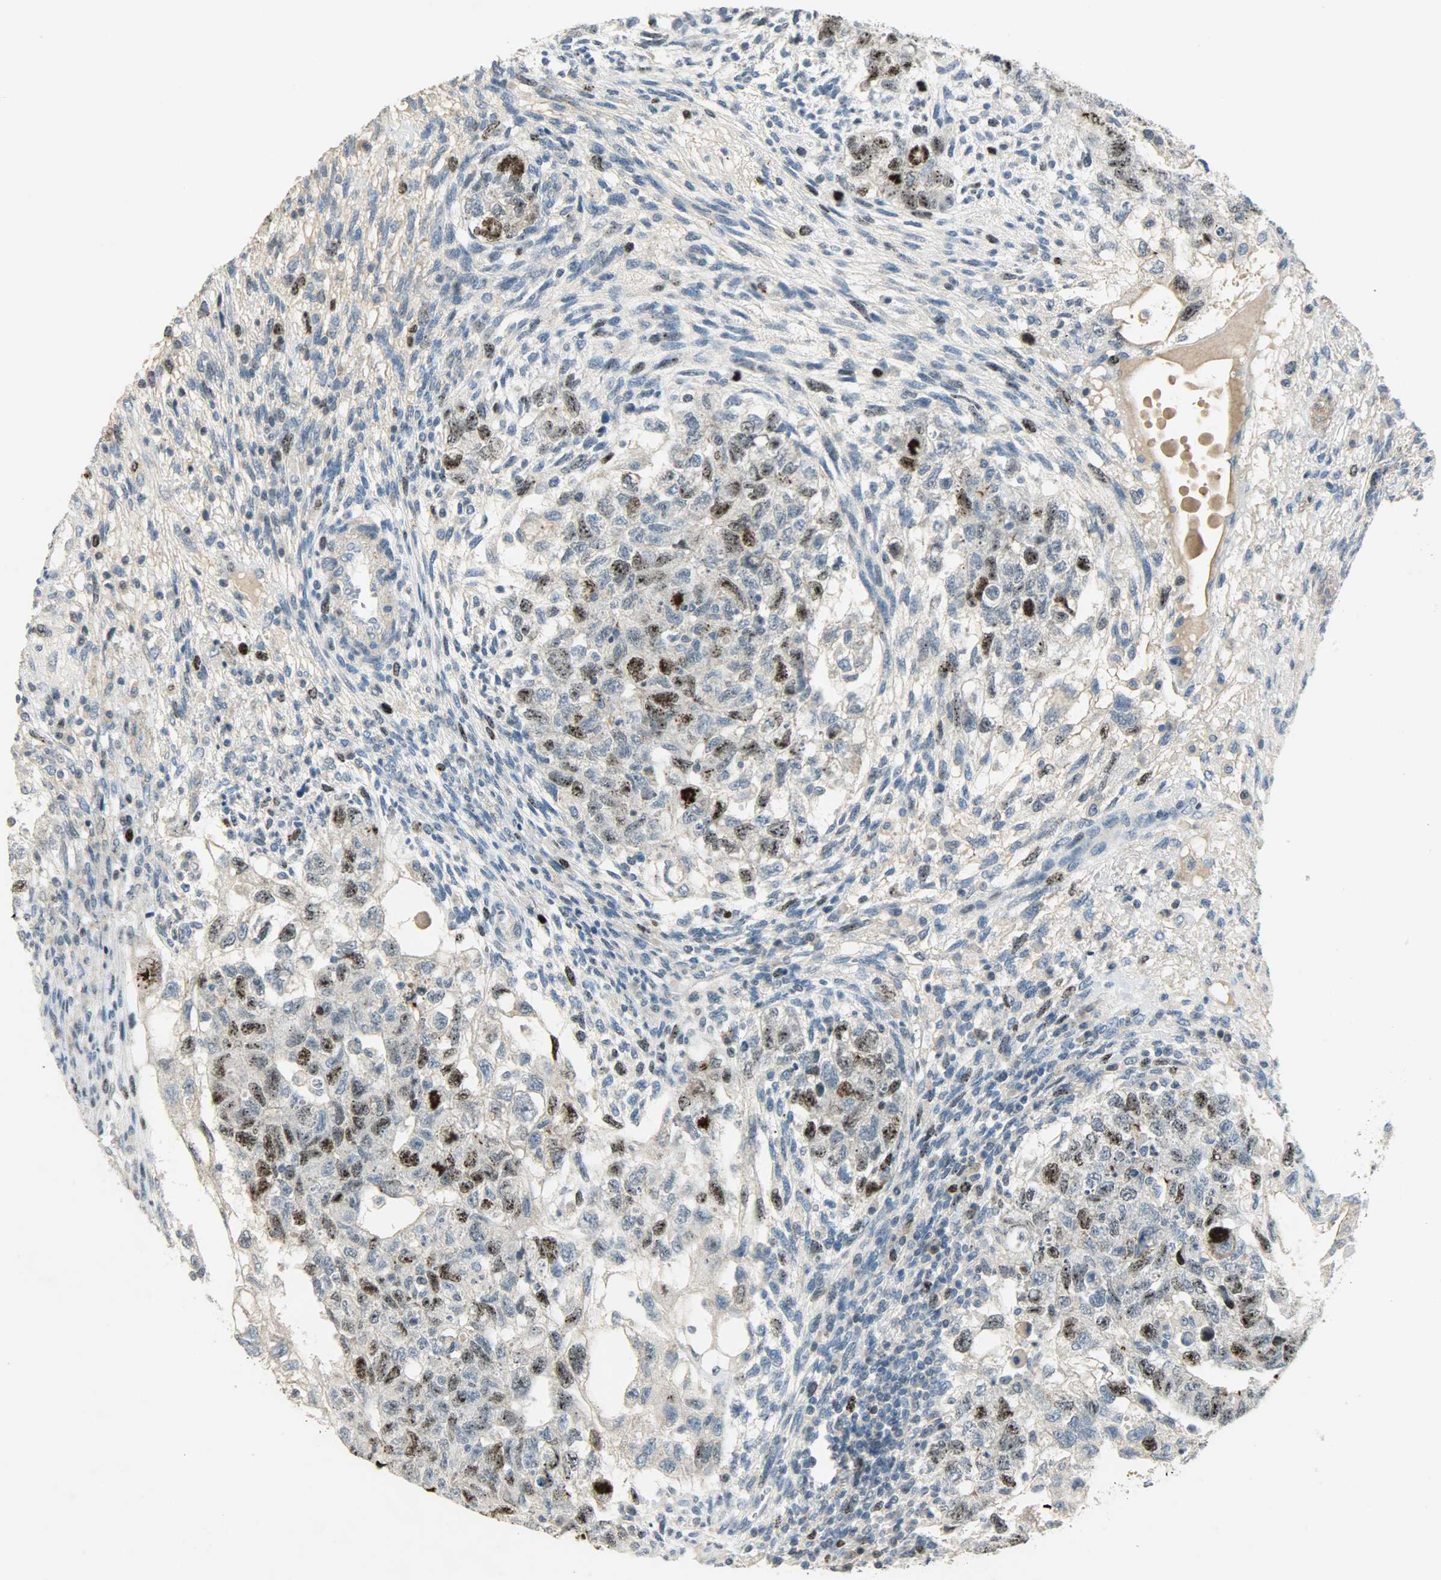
{"staining": {"intensity": "moderate", "quantity": "25%-75%", "location": "nuclear"}, "tissue": "testis cancer", "cell_type": "Tumor cells", "image_type": "cancer", "snomed": [{"axis": "morphology", "description": "Normal tissue, NOS"}, {"axis": "morphology", "description": "Carcinoma, Embryonal, NOS"}, {"axis": "topography", "description": "Testis"}], "caption": "Protein staining exhibits moderate nuclear positivity in approximately 25%-75% of tumor cells in testis embryonal carcinoma.", "gene": "AURKB", "patient": {"sex": "male", "age": 36}}